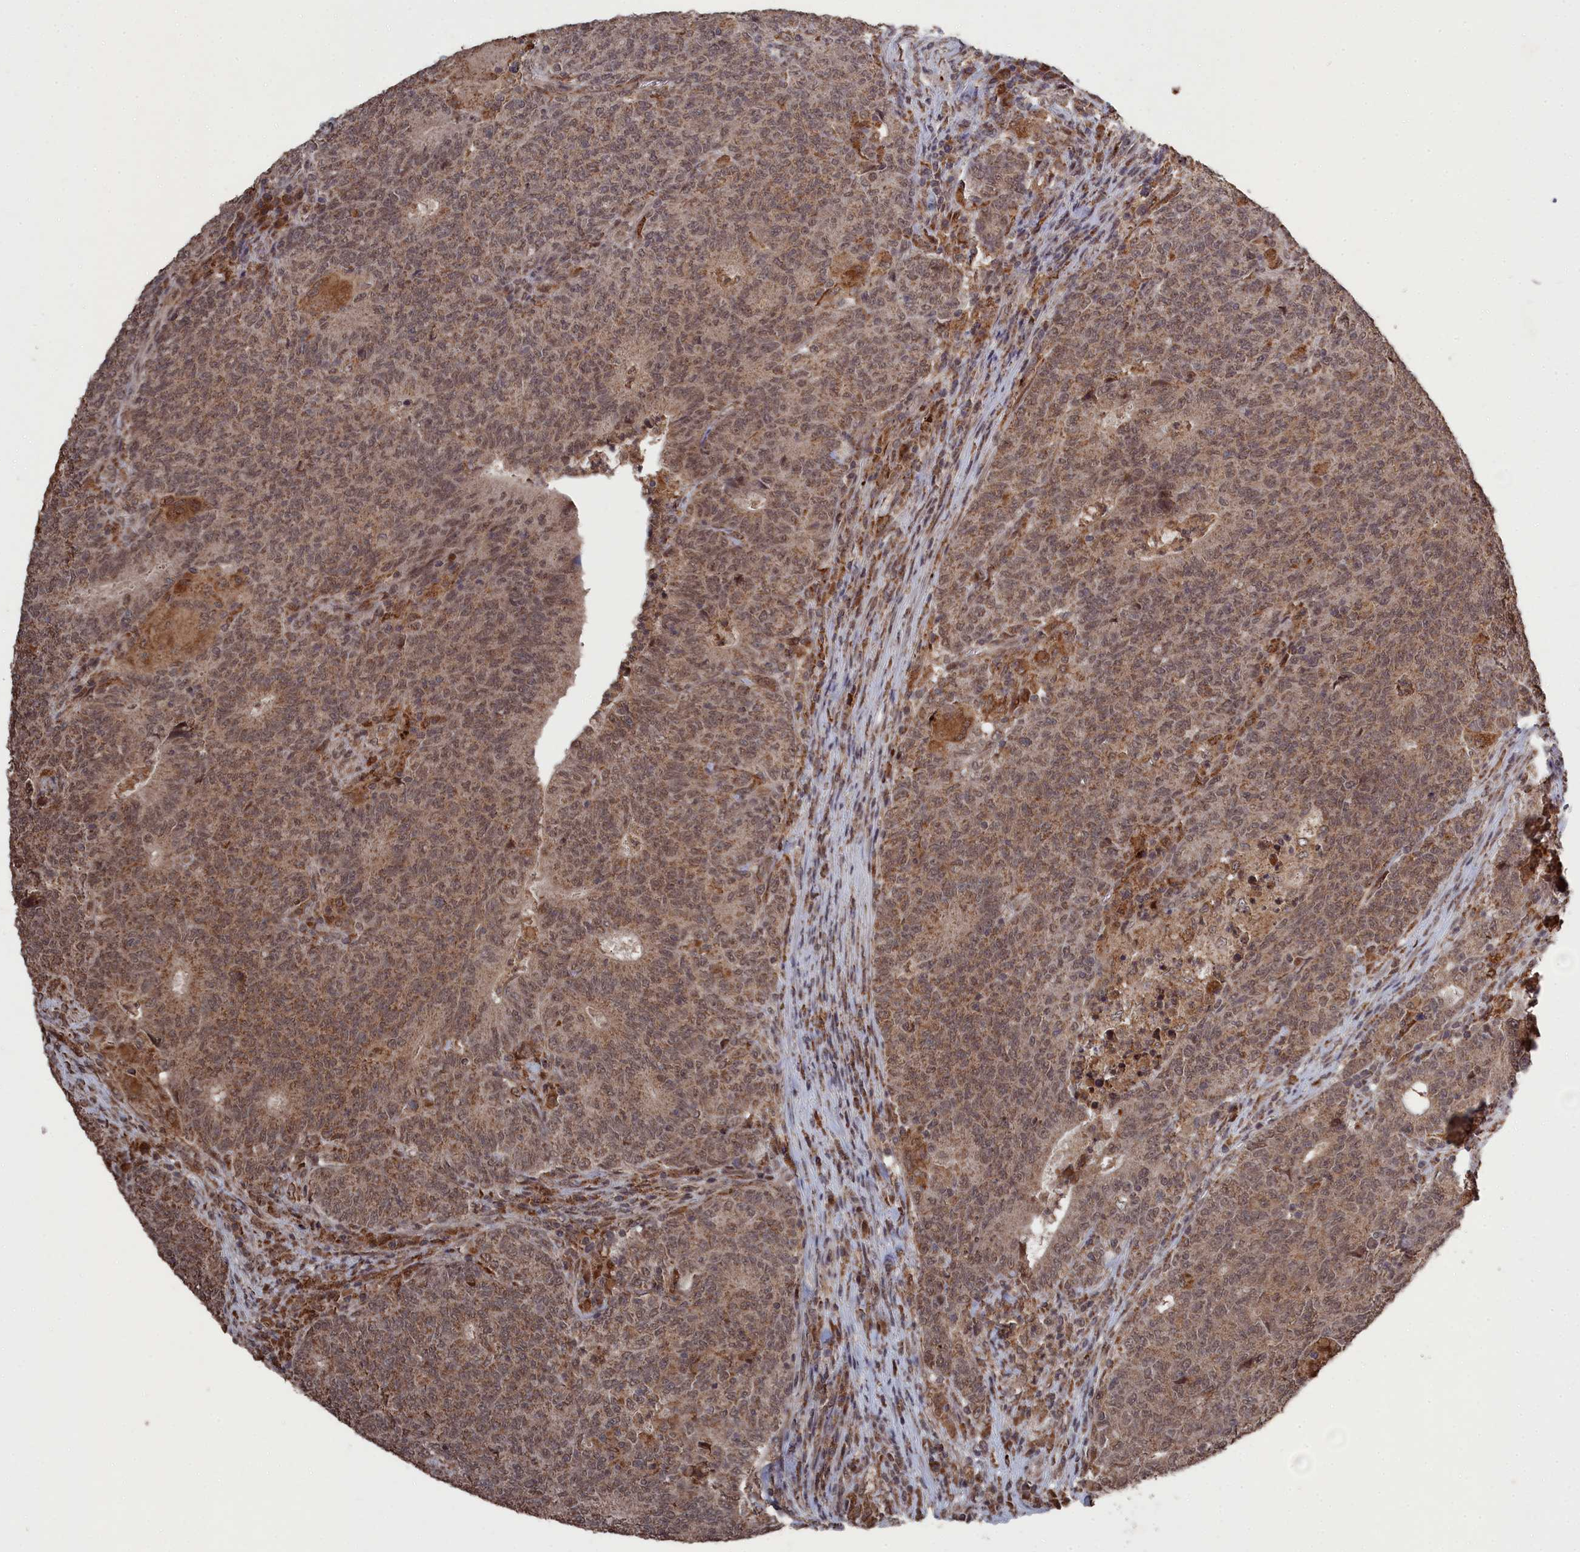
{"staining": {"intensity": "moderate", "quantity": ">75%", "location": "cytoplasmic/membranous,nuclear"}, "tissue": "colorectal cancer", "cell_type": "Tumor cells", "image_type": "cancer", "snomed": [{"axis": "morphology", "description": "Adenocarcinoma, NOS"}, {"axis": "topography", "description": "Colon"}], "caption": "This micrograph reveals IHC staining of human colorectal cancer (adenocarcinoma), with medium moderate cytoplasmic/membranous and nuclear staining in approximately >75% of tumor cells.", "gene": "CEACAM21", "patient": {"sex": "female", "age": 75}}